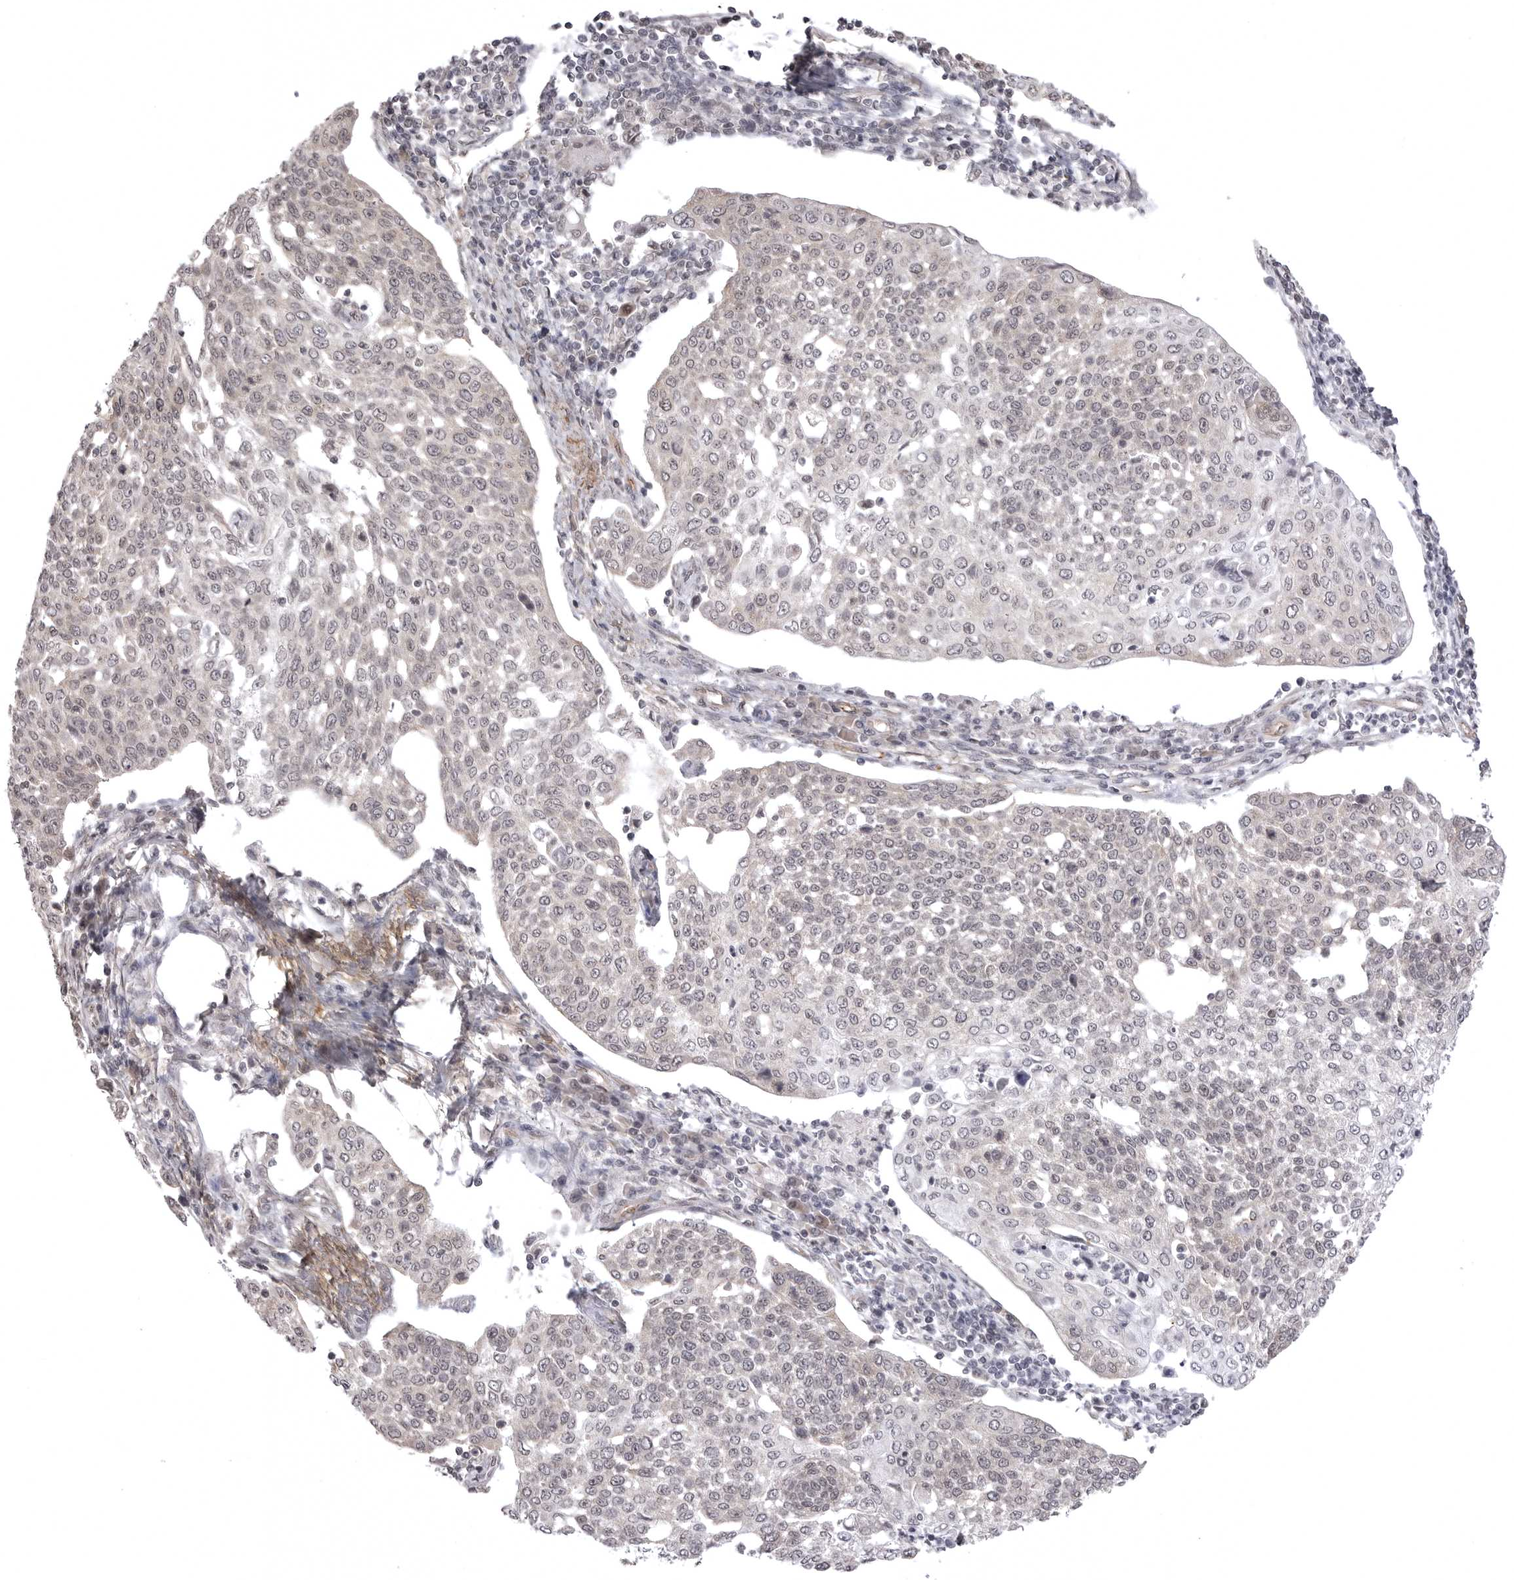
{"staining": {"intensity": "negative", "quantity": "none", "location": "none"}, "tissue": "cervical cancer", "cell_type": "Tumor cells", "image_type": "cancer", "snomed": [{"axis": "morphology", "description": "Squamous cell carcinoma, NOS"}, {"axis": "topography", "description": "Cervix"}], "caption": "Immunohistochemistry (IHC) histopathology image of human squamous cell carcinoma (cervical) stained for a protein (brown), which demonstrates no expression in tumor cells.", "gene": "SORBS1", "patient": {"sex": "female", "age": 34}}